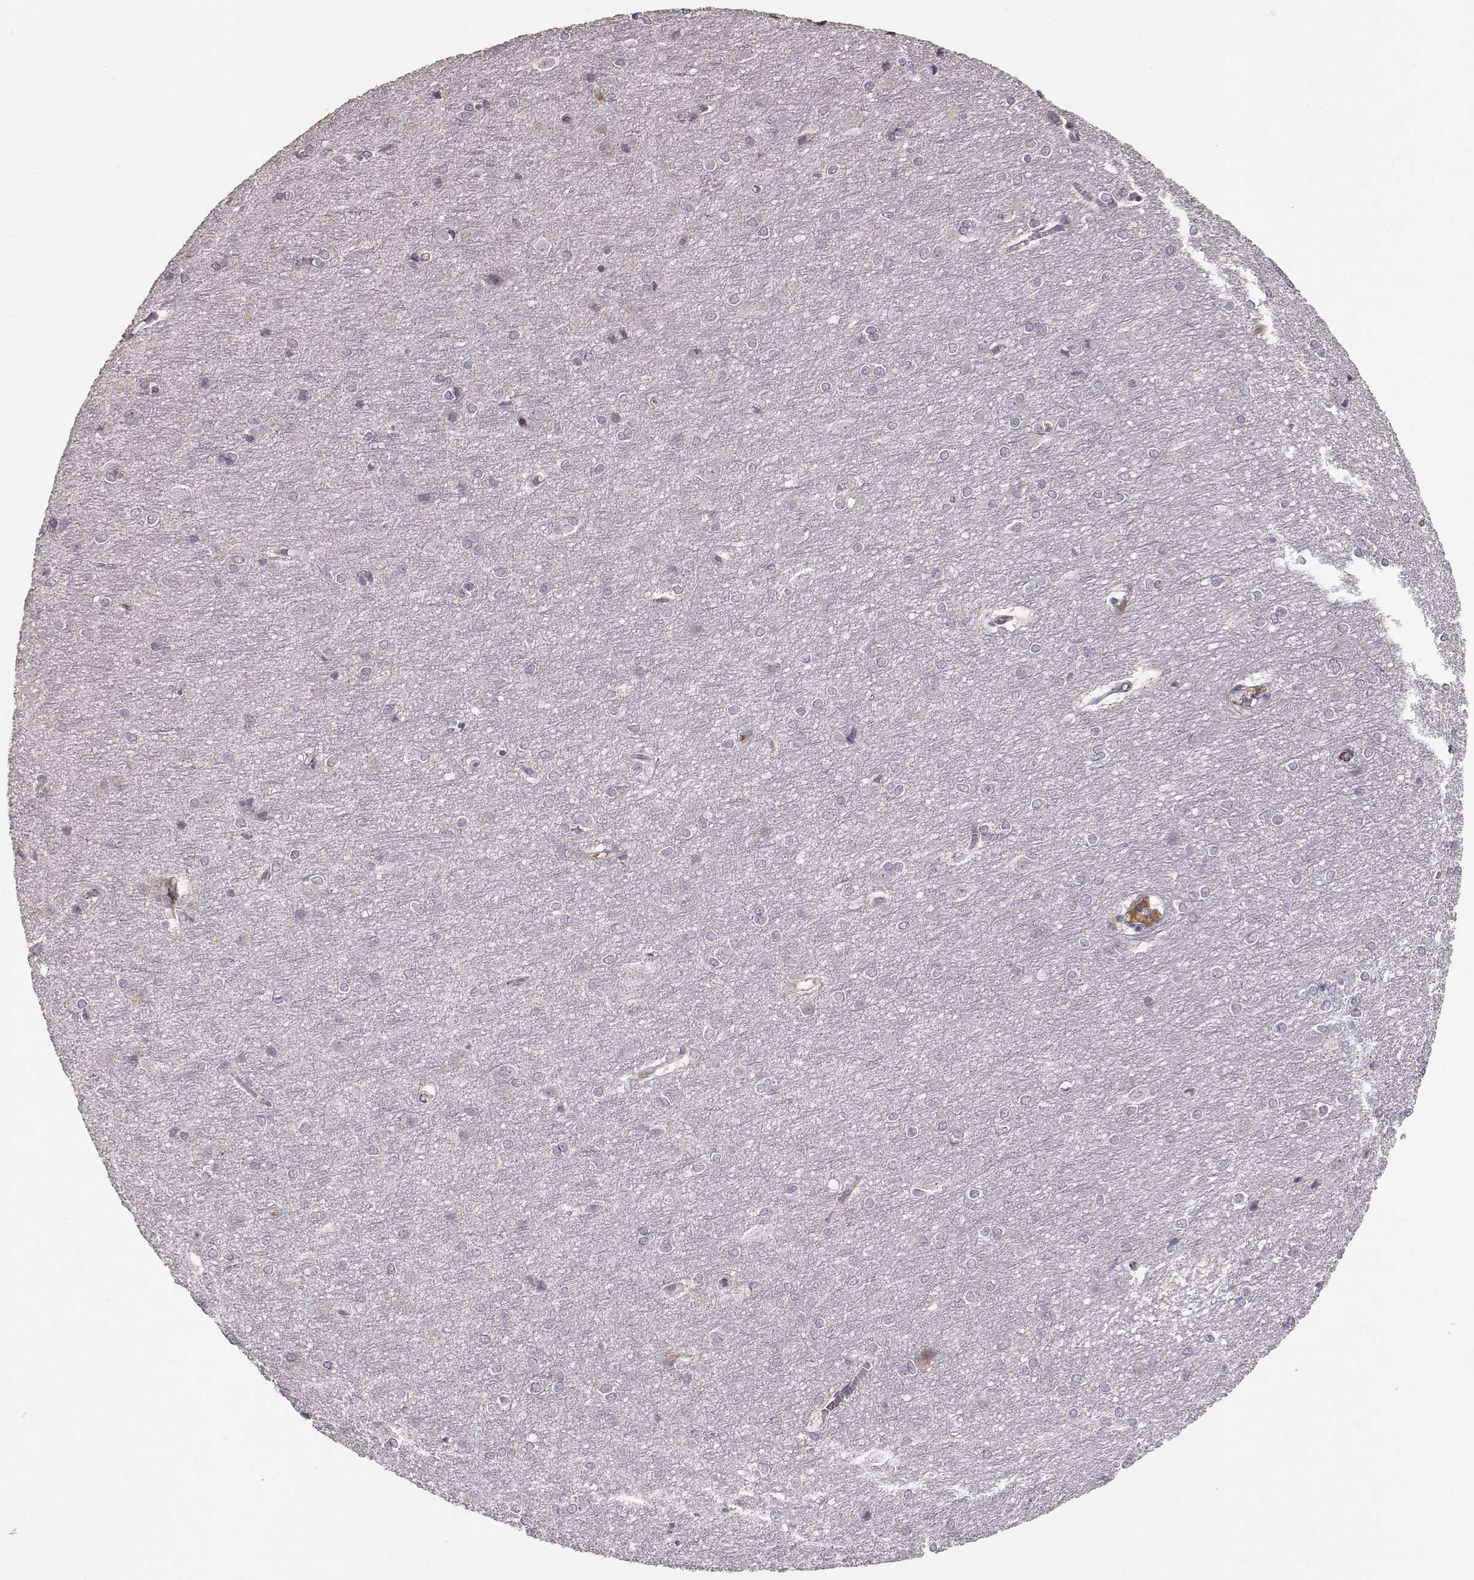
{"staining": {"intensity": "negative", "quantity": "none", "location": "none"}, "tissue": "cerebral cortex", "cell_type": "Endothelial cells", "image_type": "normal", "snomed": [{"axis": "morphology", "description": "Normal tissue, NOS"}, {"axis": "topography", "description": "Cerebral cortex"}], "caption": "IHC image of normal cerebral cortex: cerebral cortex stained with DAB displays no significant protein staining in endothelial cells. Nuclei are stained in blue.", "gene": "PMCH", "patient": {"sex": "male", "age": 37}}